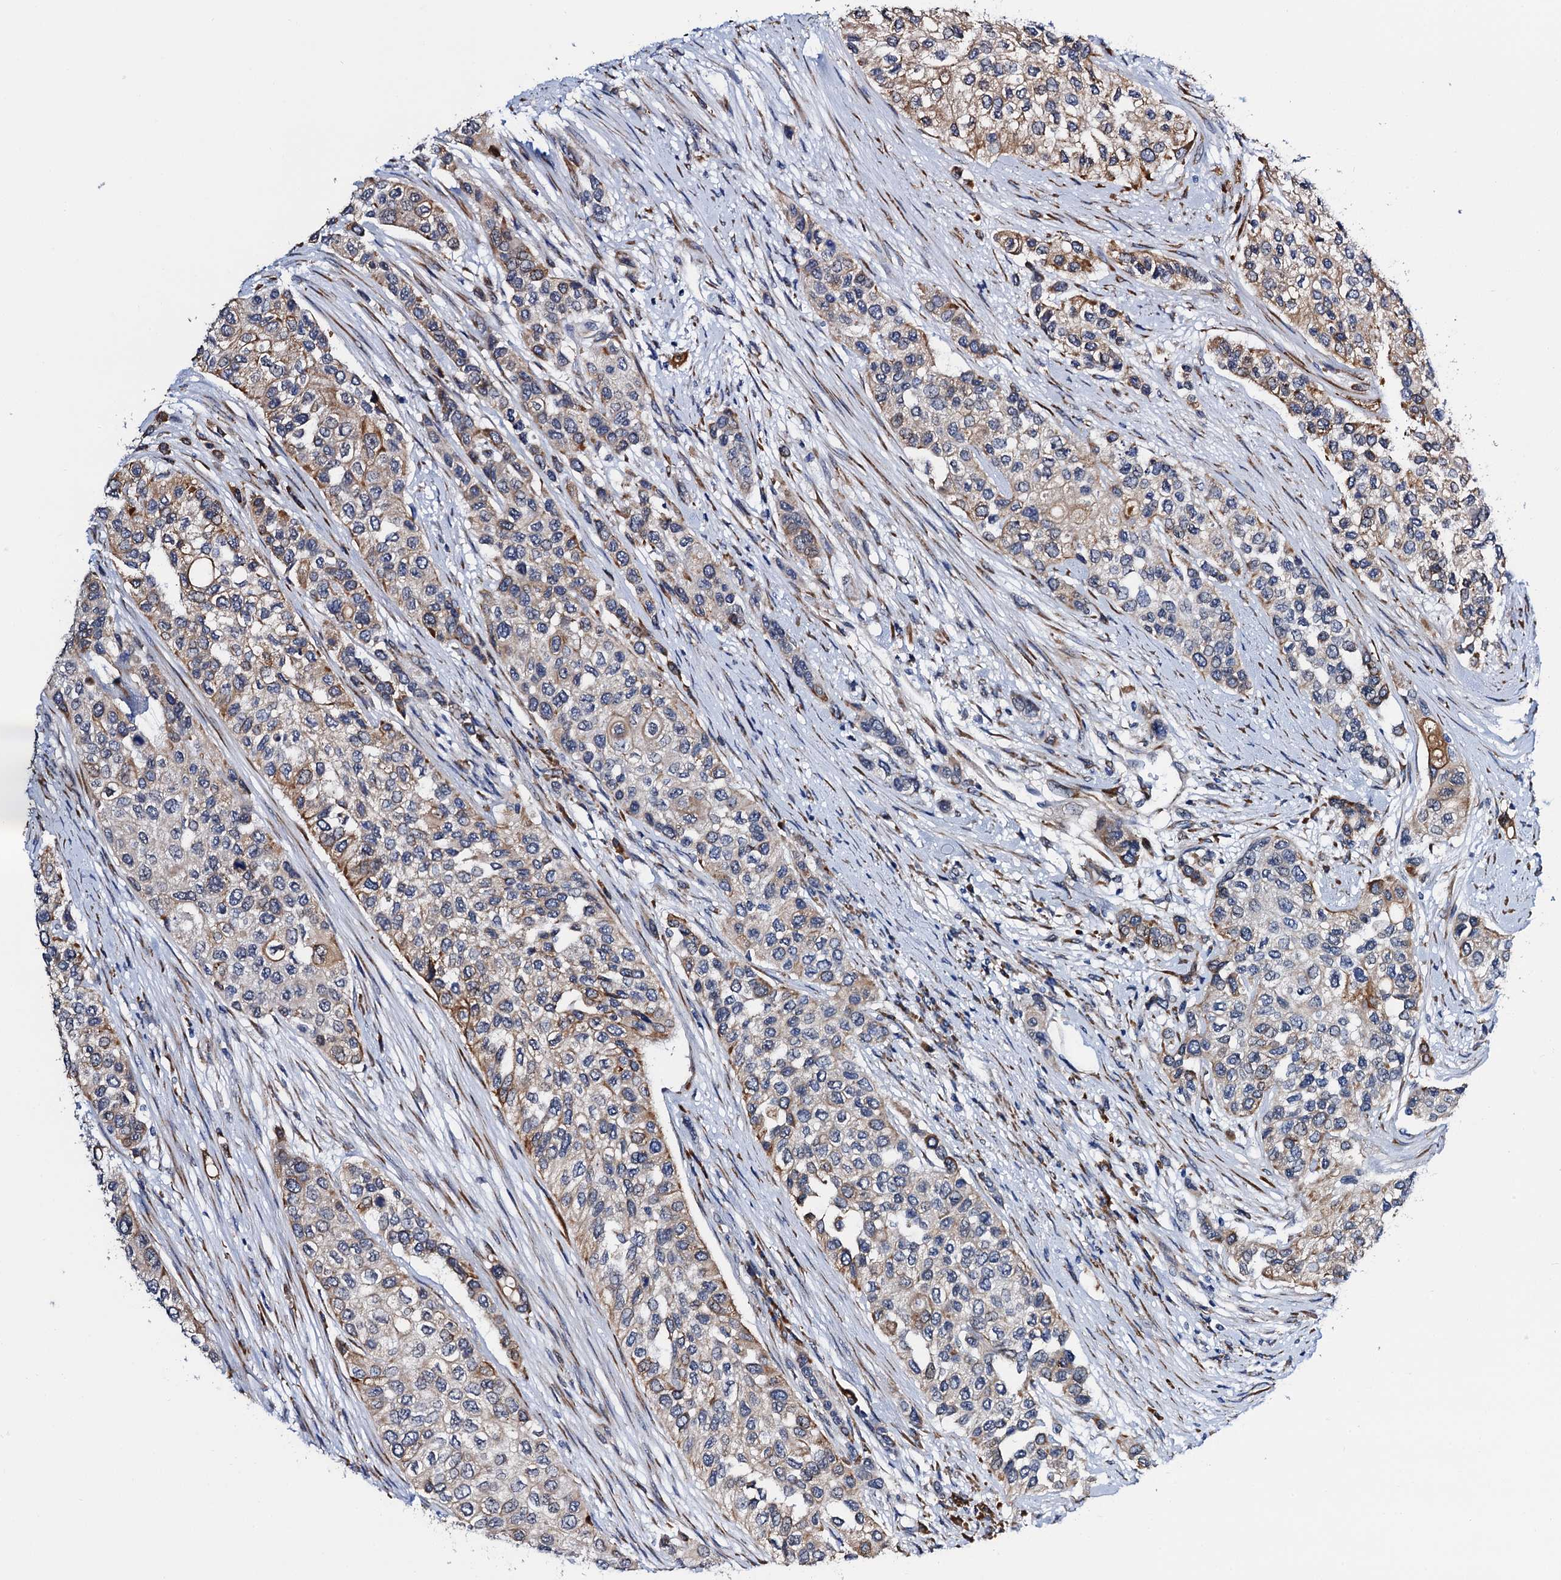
{"staining": {"intensity": "moderate", "quantity": "<25%", "location": "cytoplasmic/membranous"}, "tissue": "urothelial cancer", "cell_type": "Tumor cells", "image_type": "cancer", "snomed": [{"axis": "morphology", "description": "Normal tissue, NOS"}, {"axis": "morphology", "description": "Urothelial carcinoma, High grade"}, {"axis": "topography", "description": "Vascular tissue"}, {"axis": "topography", "description": "Urinary bladder"}], "caption": "Immunohistochemical staining of high-grade urothelial carcinoma shows low levels of moderate cytoplasmic/membranous staining in about <25% of tumor cells.", "gene": "SLC7A10", "patient": {"sex": "female", "age": 56}}